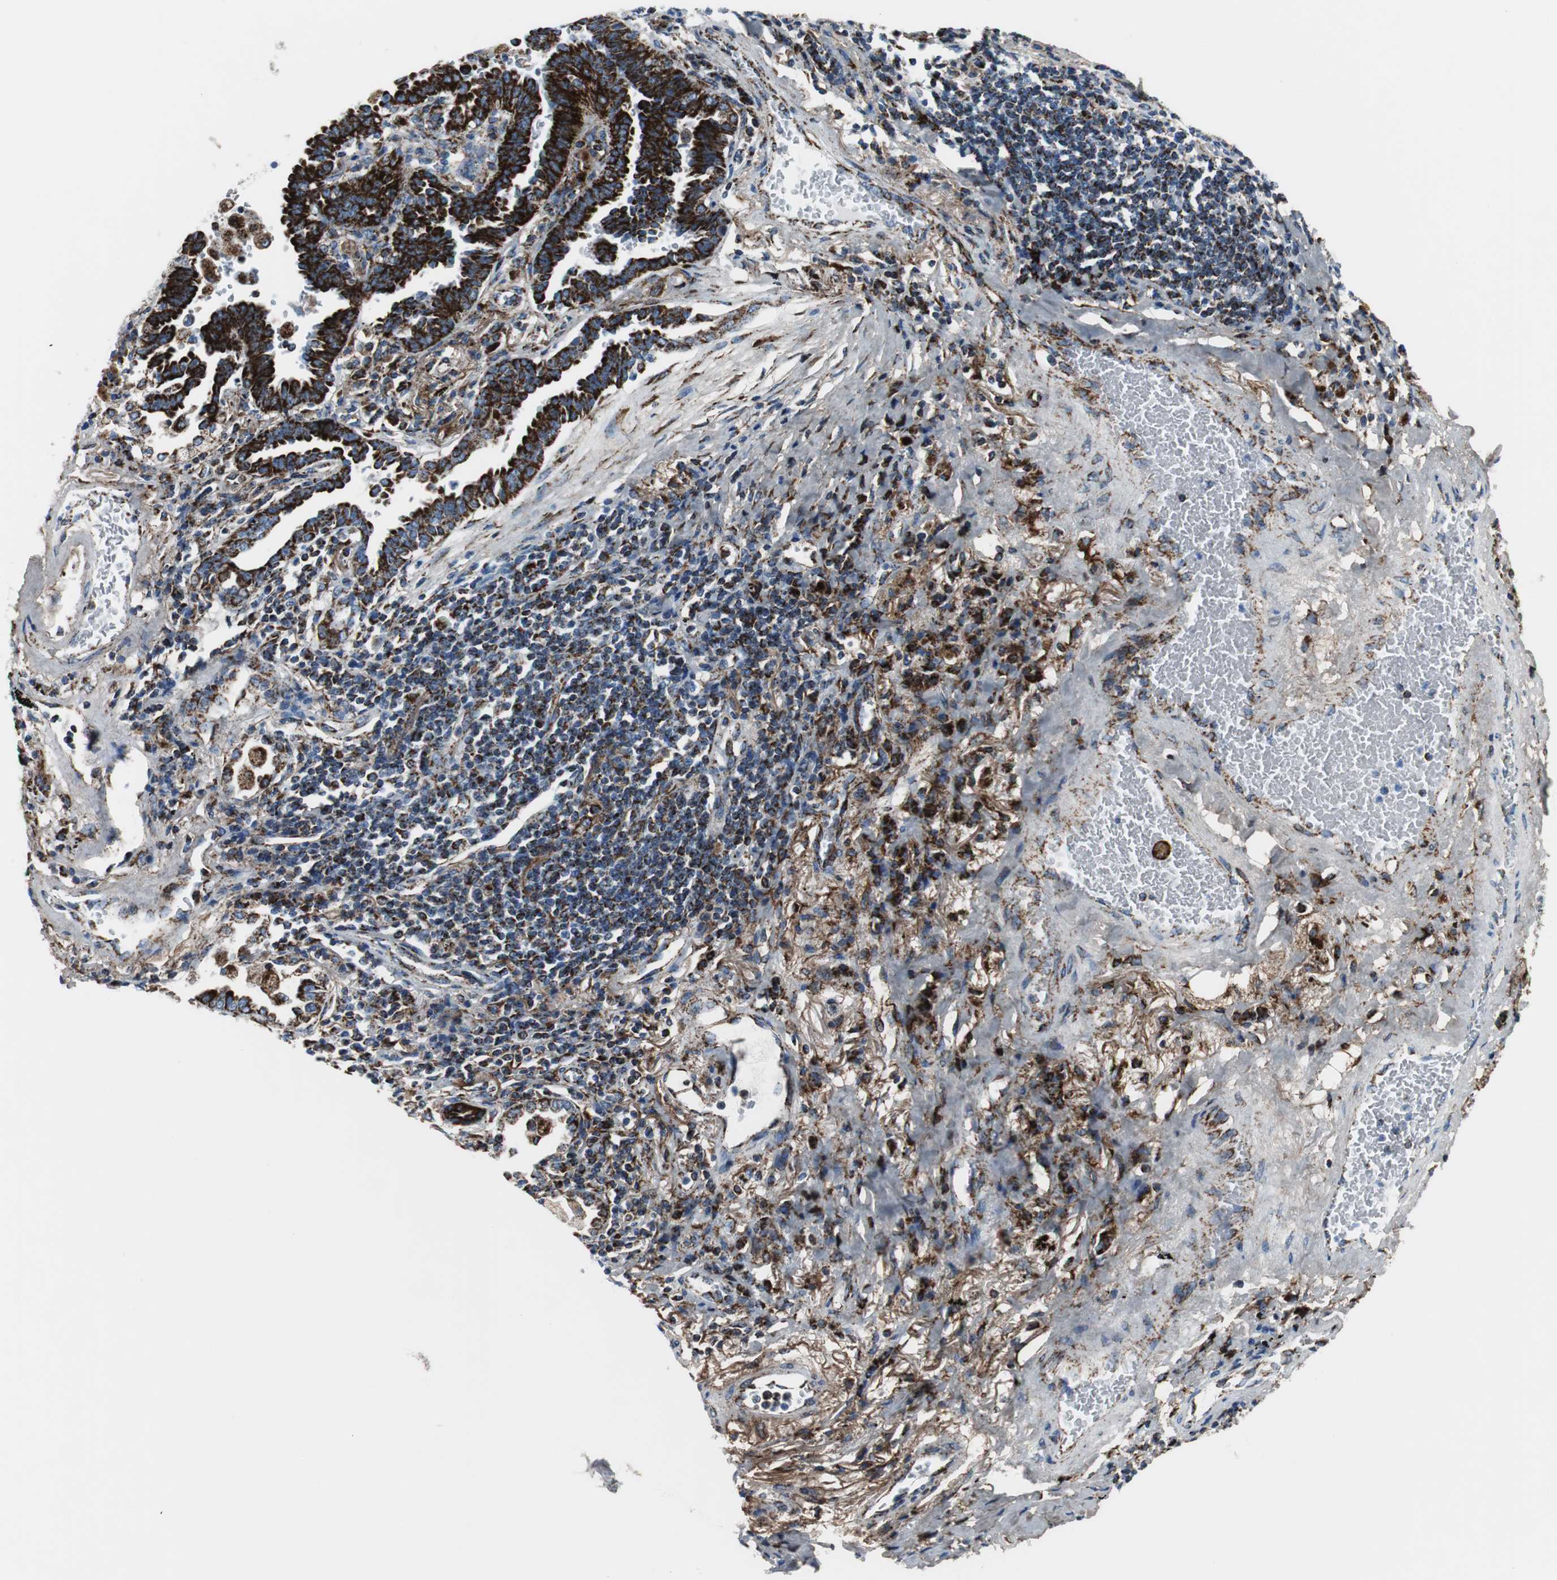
{"staining": {"intensity": "strong", "quantity": ">75%", "location": "cytoplasmic/membranous"}, "tissue": "lung cancer", "cell_type": "Tumor cells", "image_type": "cancer", "snomed": [{"axis": "morphology", "description": "Adenocarcinoma, NOS"}, {"axis": "topography", "description": "Lung"}], "caption": "IHC staining of lung cancer (adenocarcinoma), which demonstrates high levels of strong cytoplasmic/membranous staining in approximately >75% of tumor cells indicating strong cytoplasmic/membranous protein positivity. The staining was performed using DAB (brown) for protein detection and nuclei were counterstained in hematoxylin (blue).", "gene": "C1QTNF7", "patient": {"sex": "female", "age": 64}}